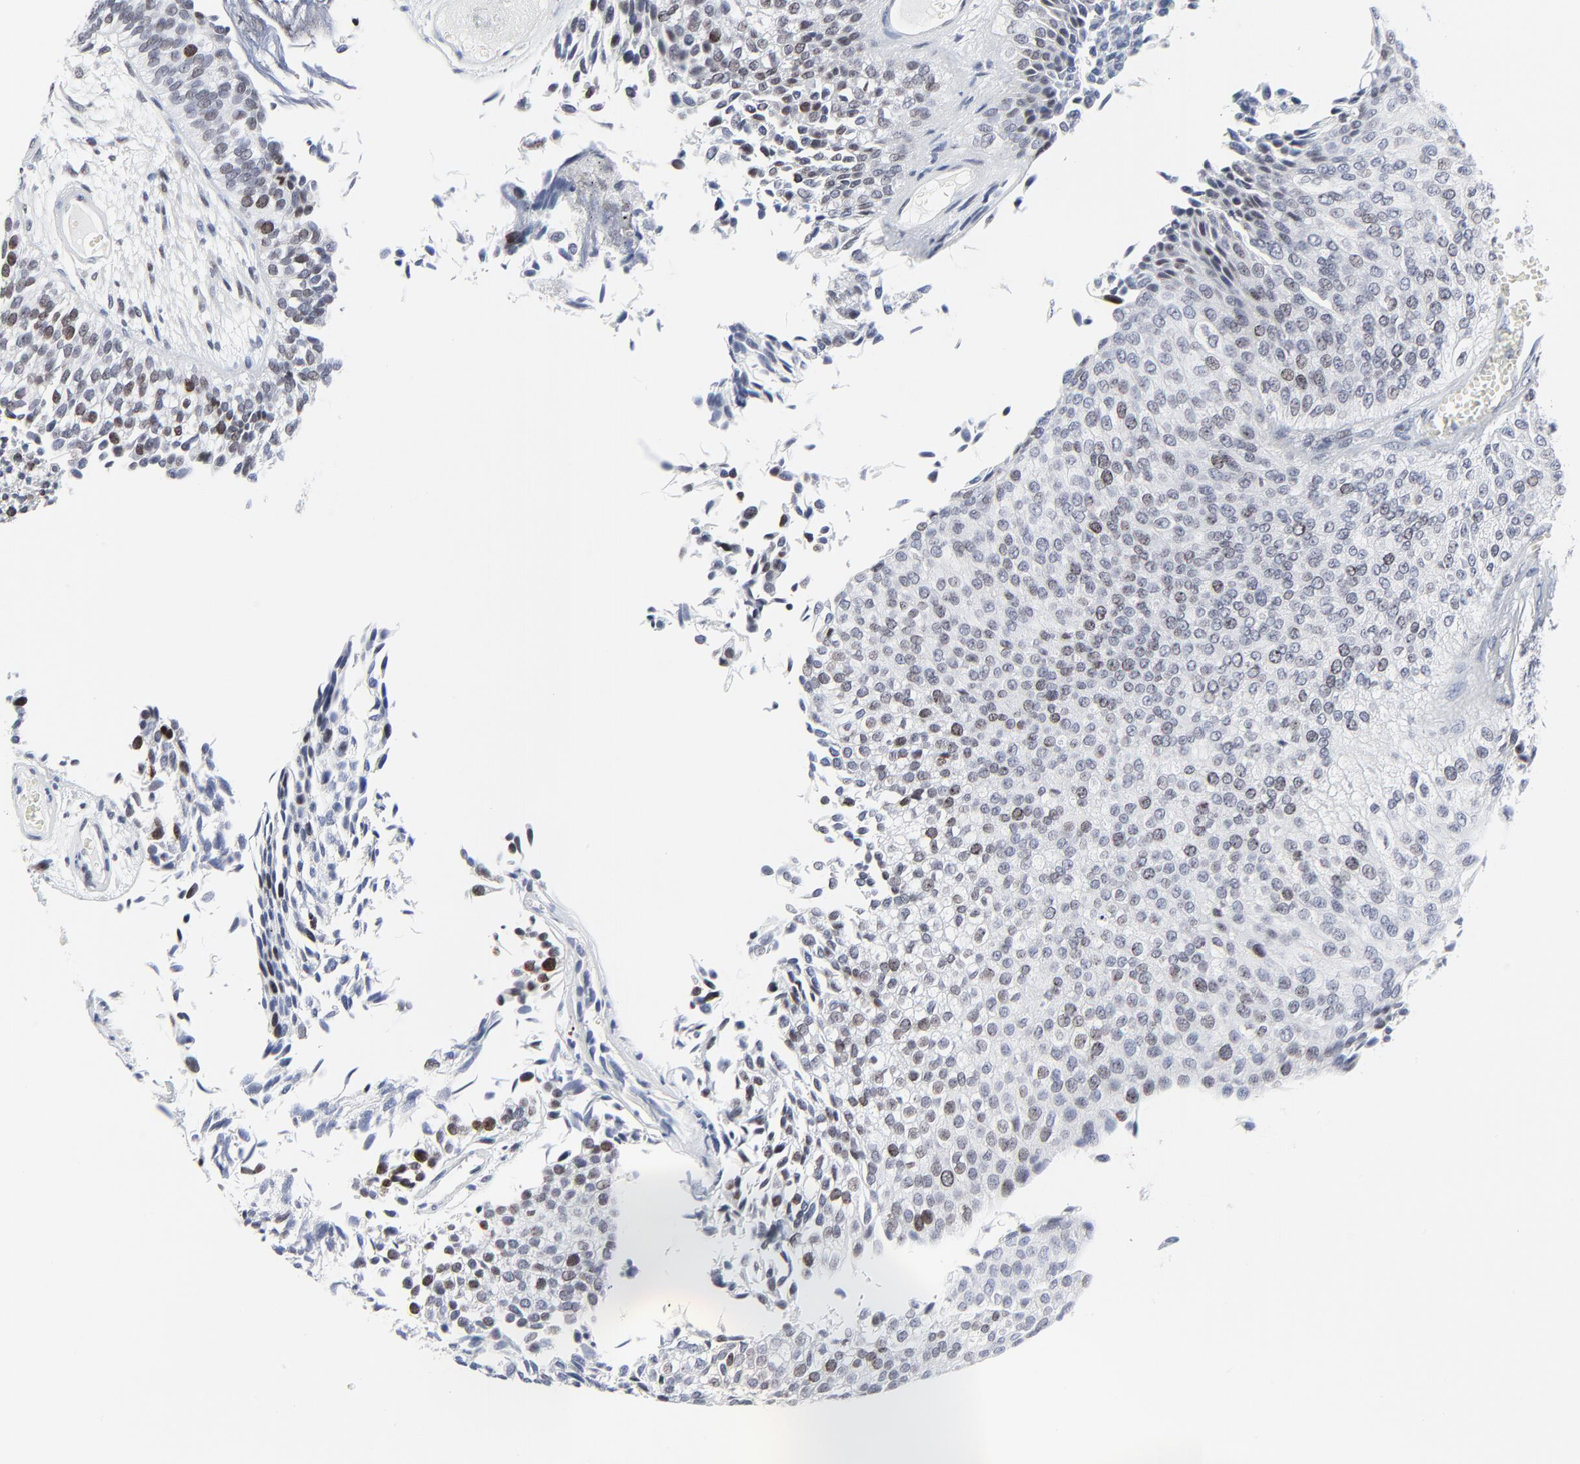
{"staining": {"intensity": "moderate", "quantity": "25%-75%", "location": "nuclear"}, "tissue": "urothelial cancer", "cell_type": "Tumor cells", "image_type": "cancer", "snomed": [{"axis": "morphology", "description": "Urothelial carcinoma, Low grade"}, {"axis": "topography", "description": "Urinary bladder"}], "caption": "Moderate nuclear expression is appreciated in approximately 25%-75% of tumor cells in urothelial cancer.", "gene": "ZNF589", "patient": {"sex": "male", "age": 84}}